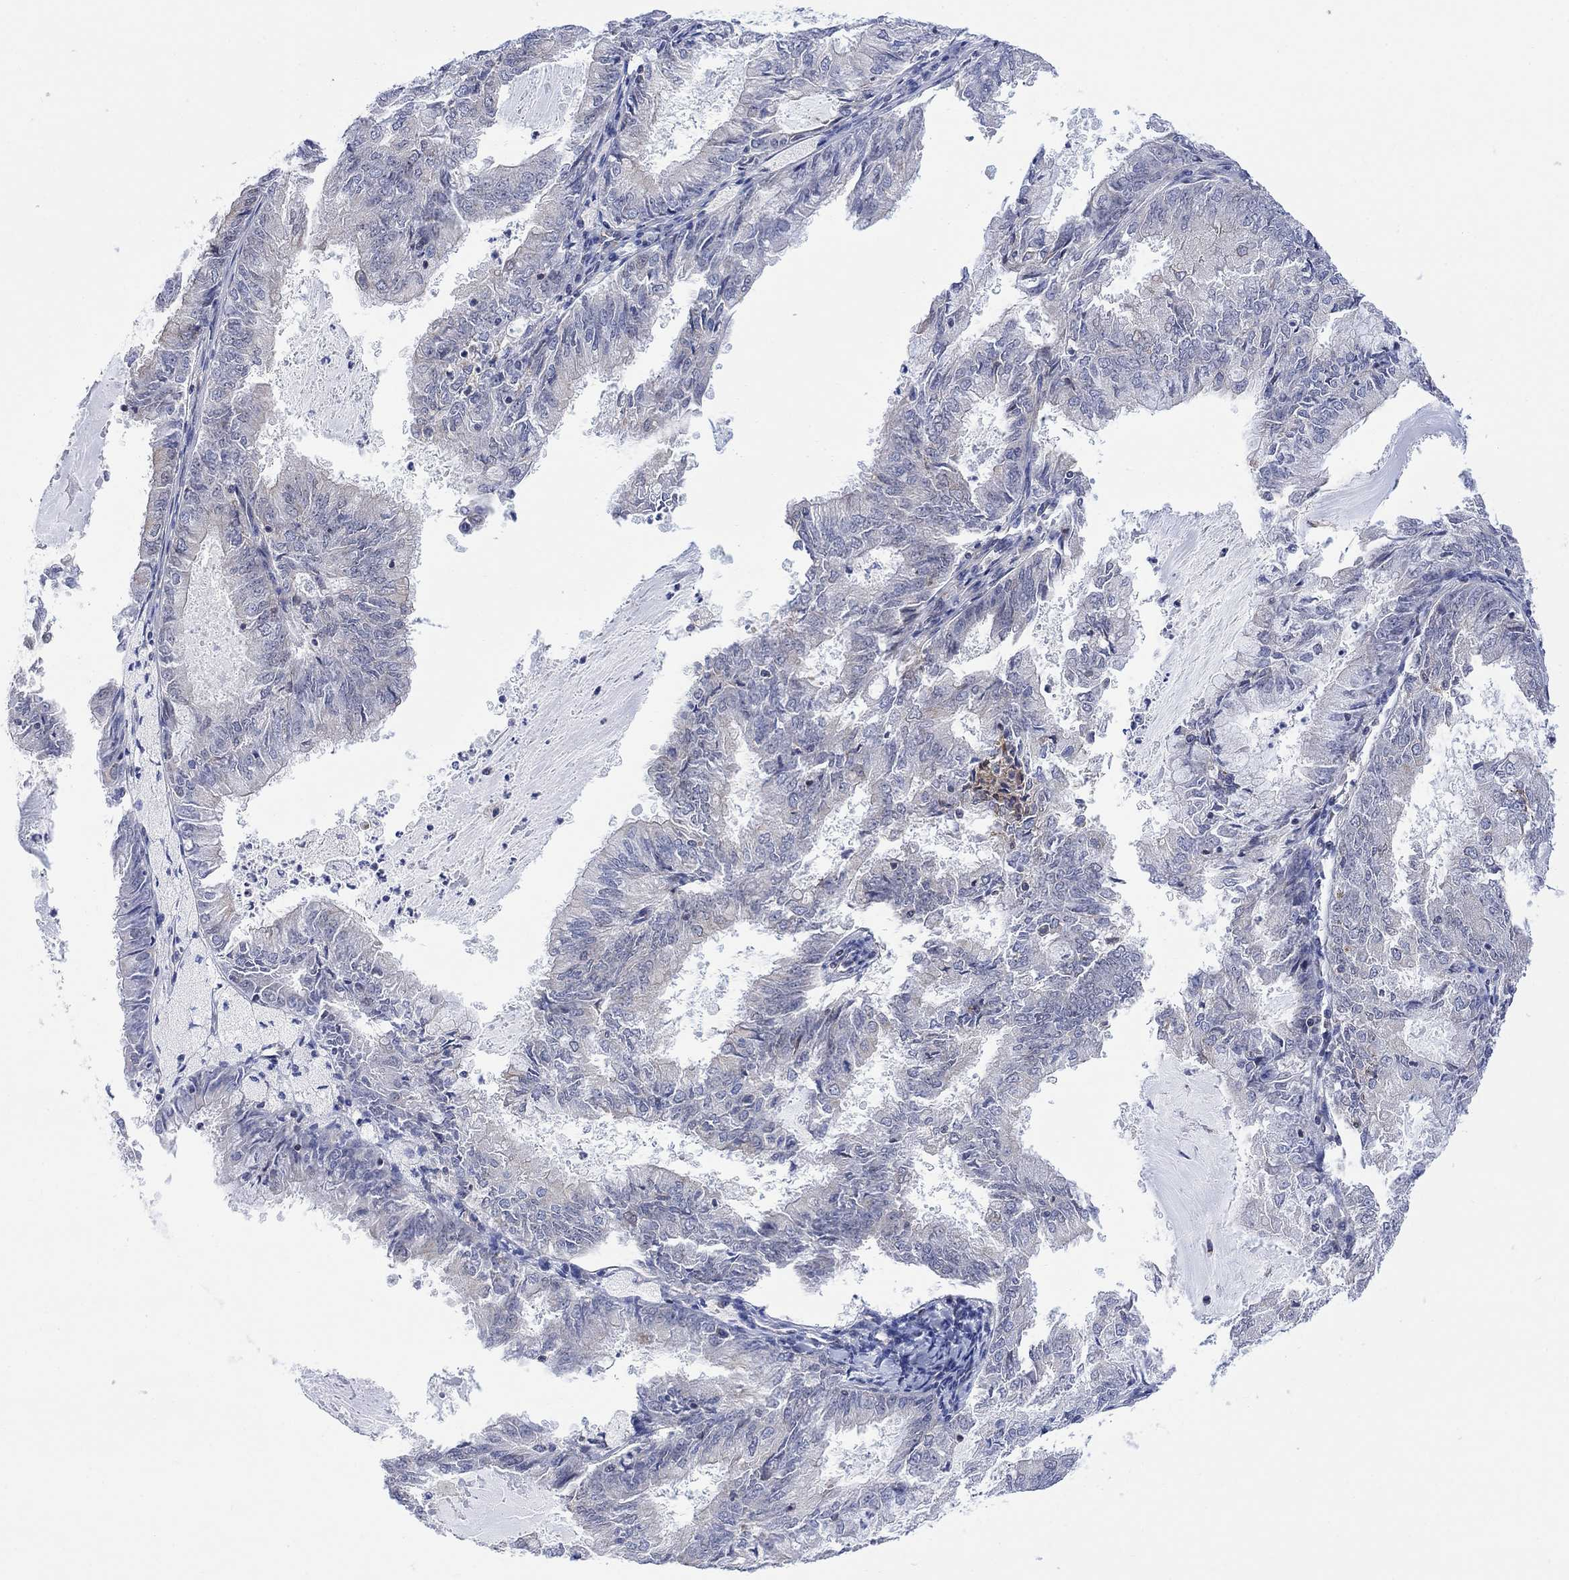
{"staining": {"intensity": "negative", "quantity": "none", "location": "none"}, "tissue": "endometrial cancer", "cell_type": "Tumor cells", "image_type": "cancer", "snomed": [{"axis": "morphology", "description": "Adenocarcinoma, NOS"}, {"axis": "topography", "description": "Endometrium"}], "caption": "Immunohistochemistry (IHC) photomicrograph of neoplastic tissue: human endometrial cancer stained with DAB exhibits no significant protein positivity in tumor cells. Brightfield microscopy of IHC stained with DAB (brown) and hematoxylin (blue), captured at high magnification.", "gene": "GBP5", "patient": {"sex": "female", "age": 57}}